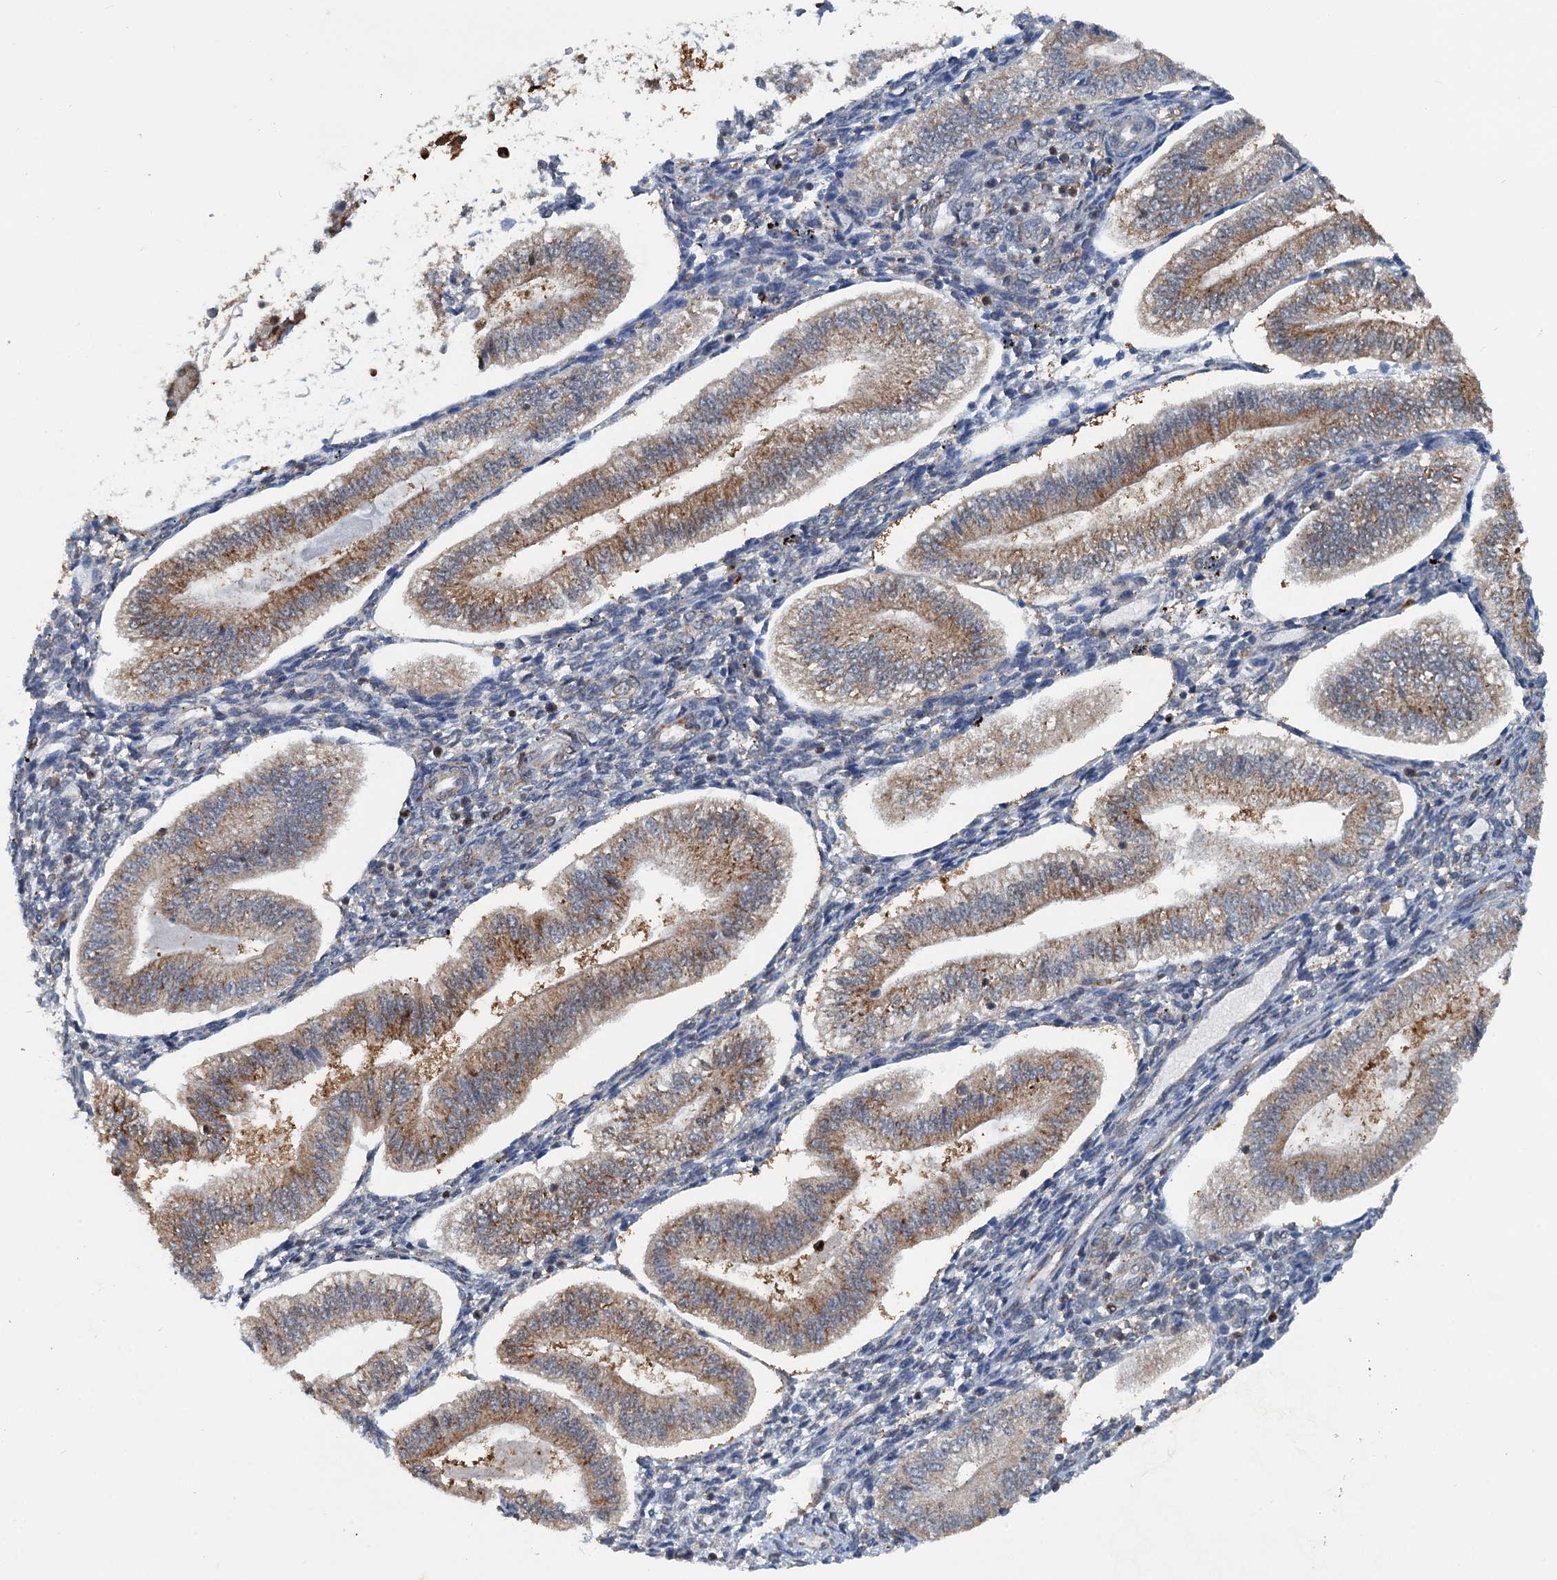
{"staining": {"intensity": "weak", "quantity": "25%-75%", "location": "cytoplasmic/membranous"}, "tissue": "endometrium", "cell_type": "Cells in endometrial stroma", "image_type": "normal", "snomed": [{"axis": "morphology", "description": "Normal tissue, NOS"}, {"axis": "topography", "description": "Endometrium"}], "caption": "DAB immunohistochemical staining of normal endometrium displays weak cytoplasmic/membranous protein staining in about 25%-75% of cells in endometrial stroma.", "gene": "GPI", "patient": {"sex": "female", "age": 34}}